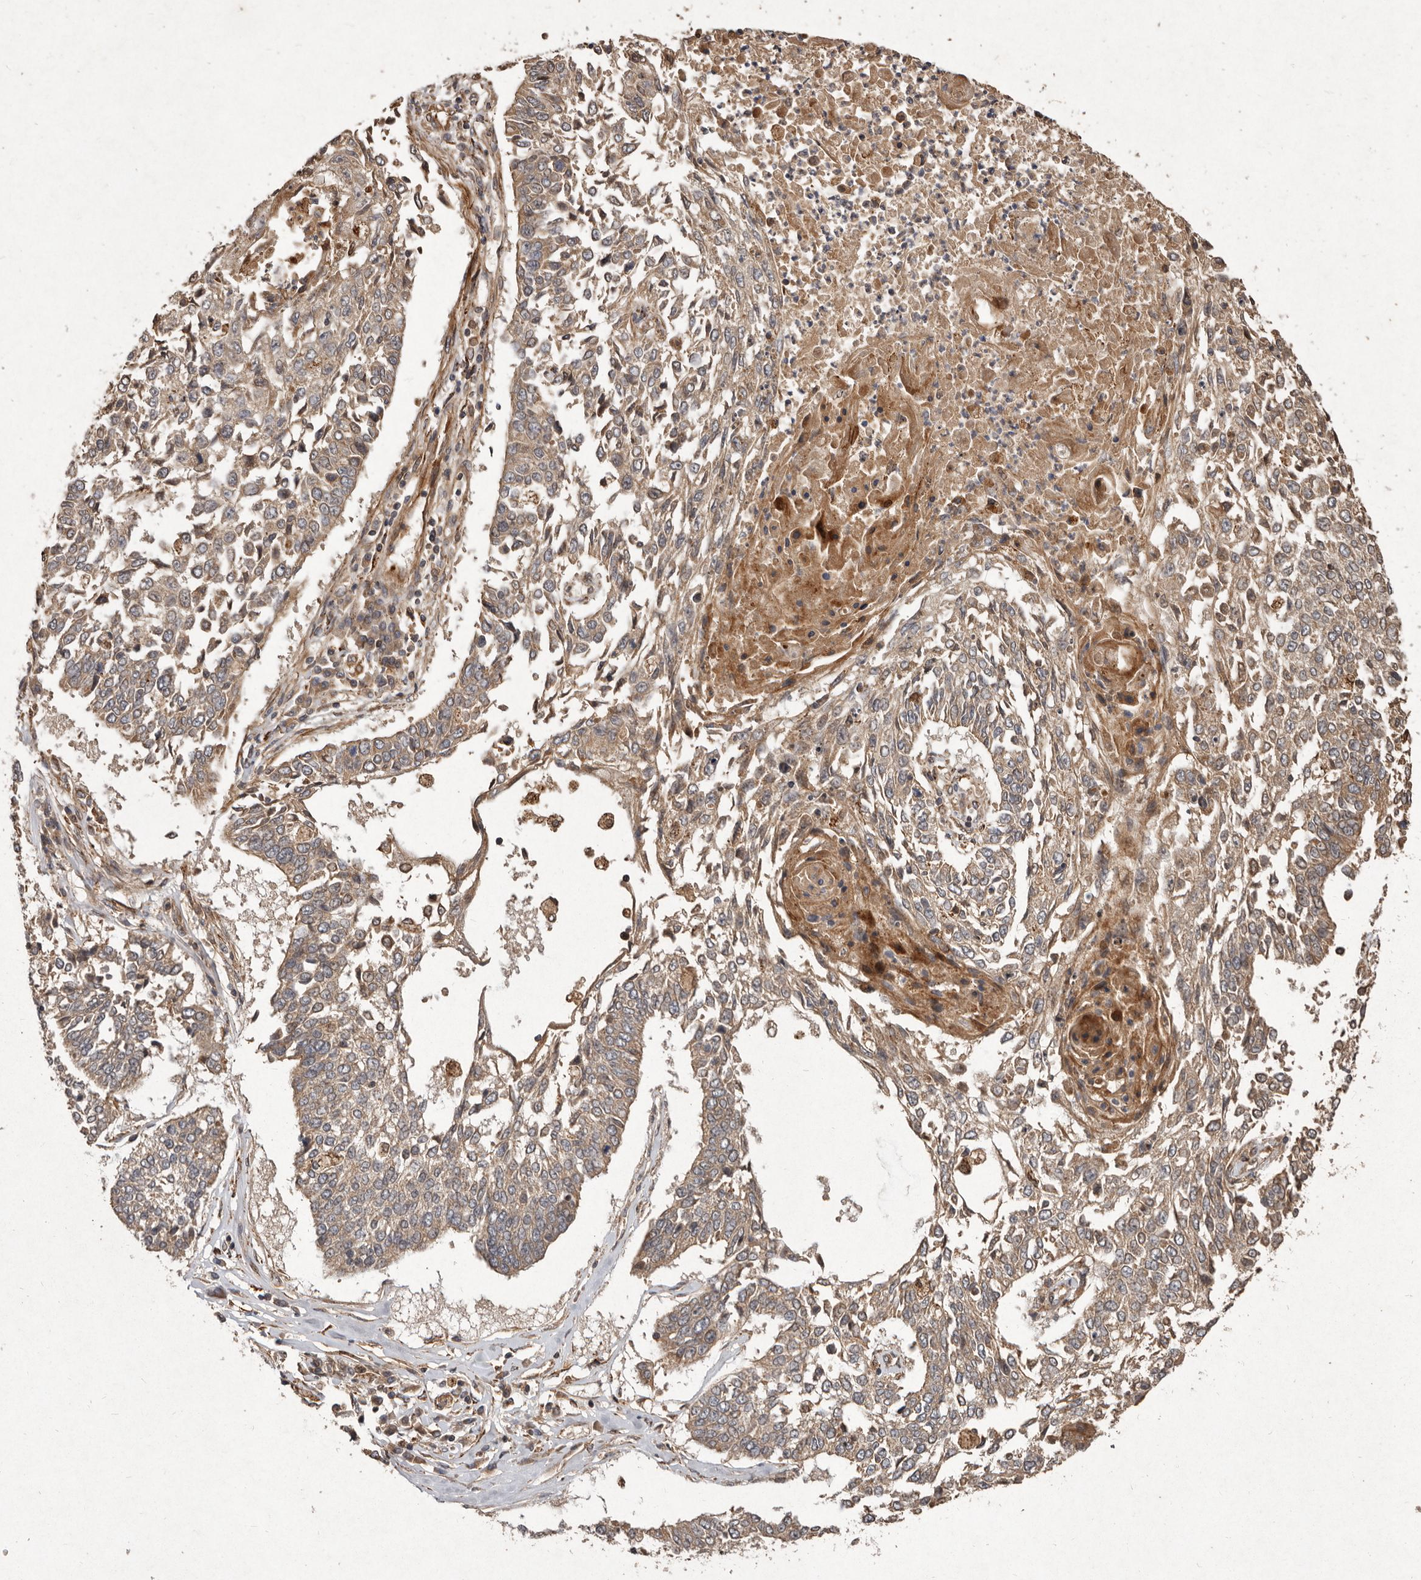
{"staining": {"intensity": "weak", "quantity": ">75%", "location": "cytoplasmic/membranous"}, "tissue": "lung cancer", "cell_type": "Tumor cells", "image_type": "cancer", "snomed": [{"axis": "morphology", "description": "Normal tissue, NOS"}, {"axis": "morphology", "description": "Squamous cell carcinoma, NOS"}, {"axis": "topography", "description": "Cartilage tissue"}, {"axis": "topography", "description": "Bronchus"}, {"axis": "topography", "description": "Lung"}, {"axis": "topography", "description": "Peripheral nerve tissue"}], "caption": "Protein positivity by immunohistochemistry exhibits weak cytoplasmic/membranous expression in about >75% of tumor cells in lung cancer.", "gene": "SEMA3A", "patient": {"sex": "female", "age": 49}}